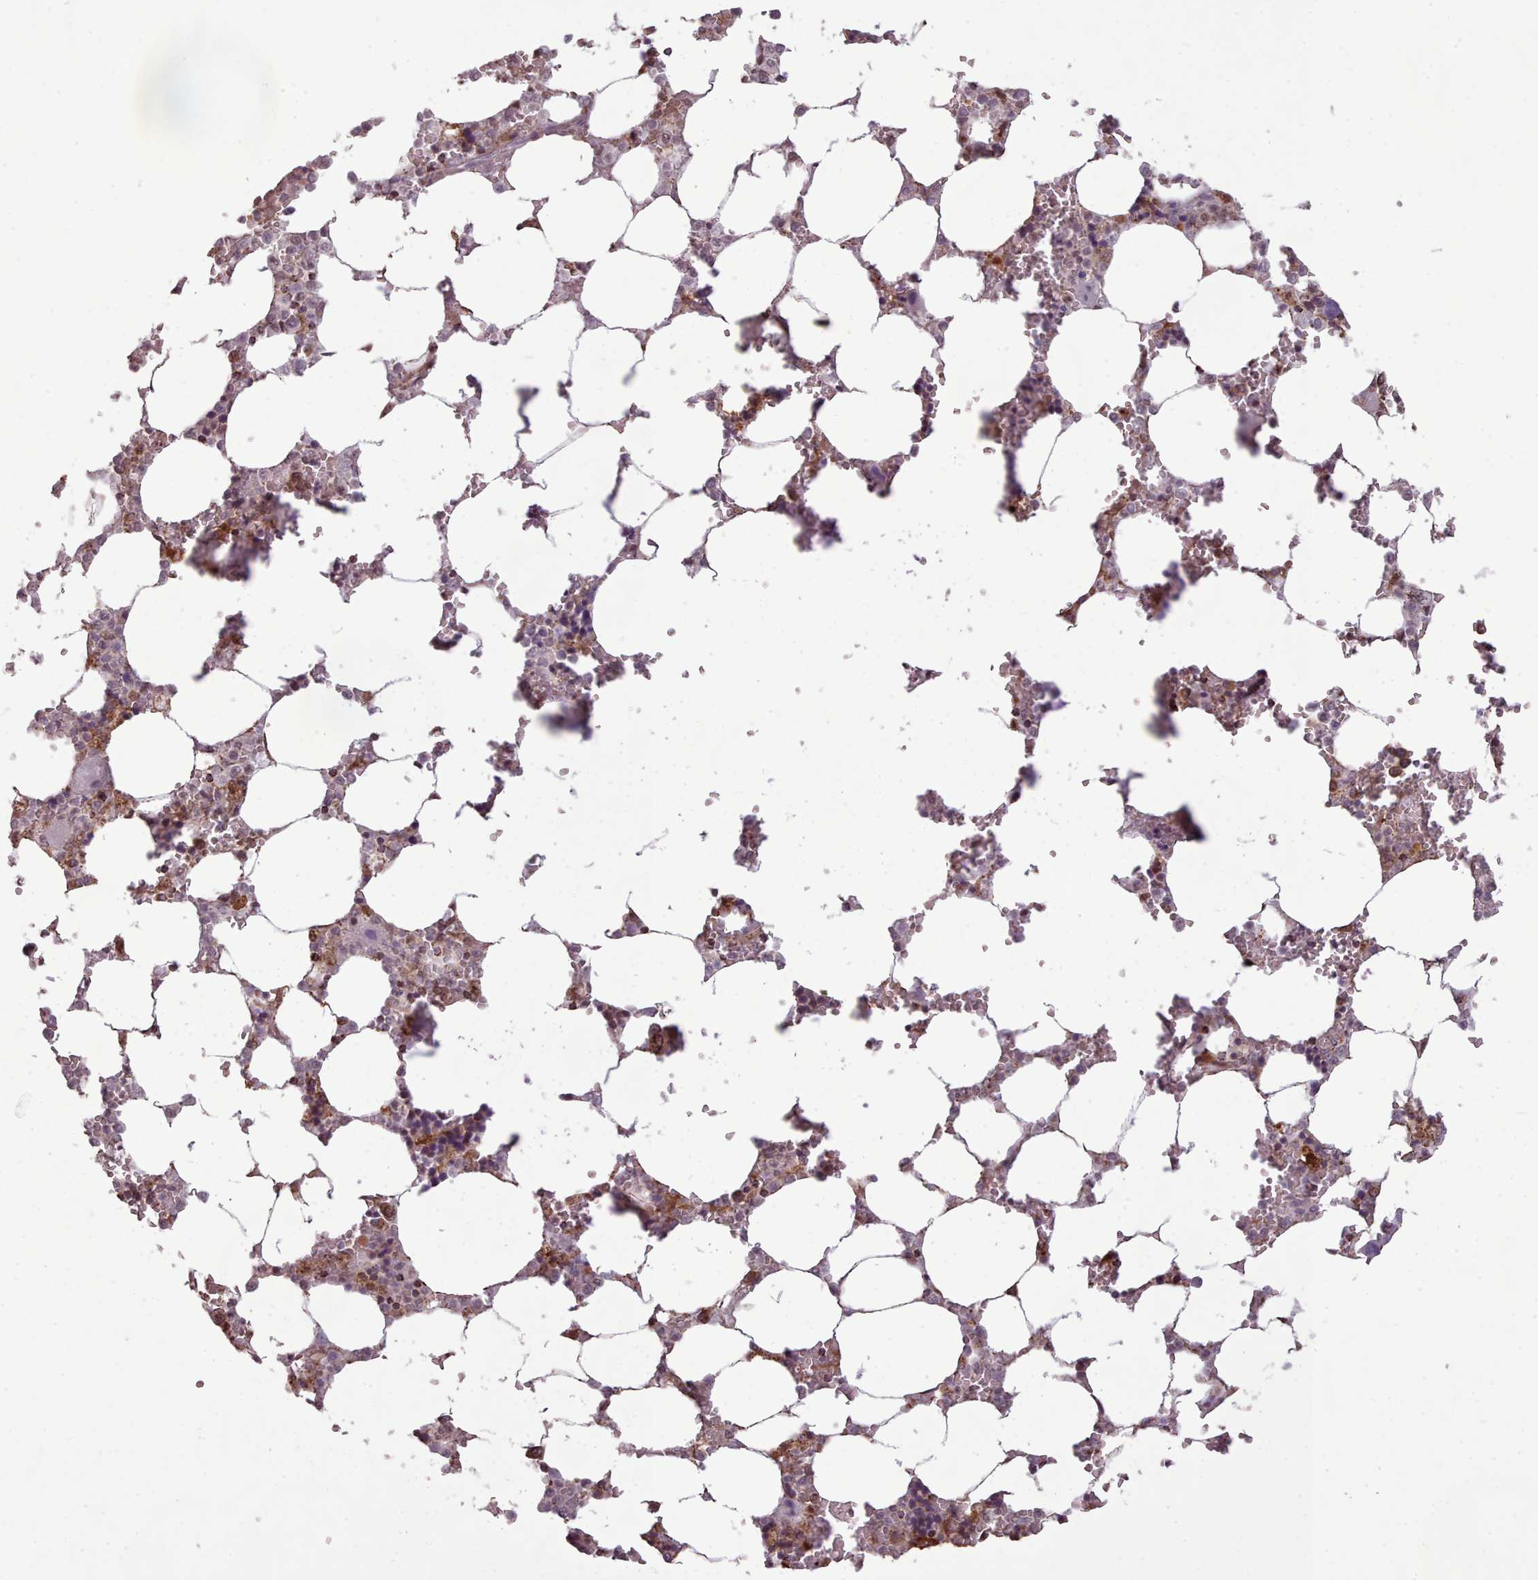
{"staining": {"intensity": "moderate", "quantity": "25%-75%", "location": "cytoplasmic/membranous"}, "tissue": "bone marrow", "cell_type": "Hematopoietic cells", "image_type": "normal", "snomed": [{"axis": "morphology", "description": "Normal tissue, NOS"}, {"axis": "topography", "description": "Bone marrow"}], "caption": "About 25%-75% of hematopoietic cells in unremarkable human bone marrow demonstrate moderate cytoplasmic/membranous protein expression as visualized by brown immunohistochemical staining.", "gene": "LGALS9B", "patient": {"sex": "male", "age": 64}}